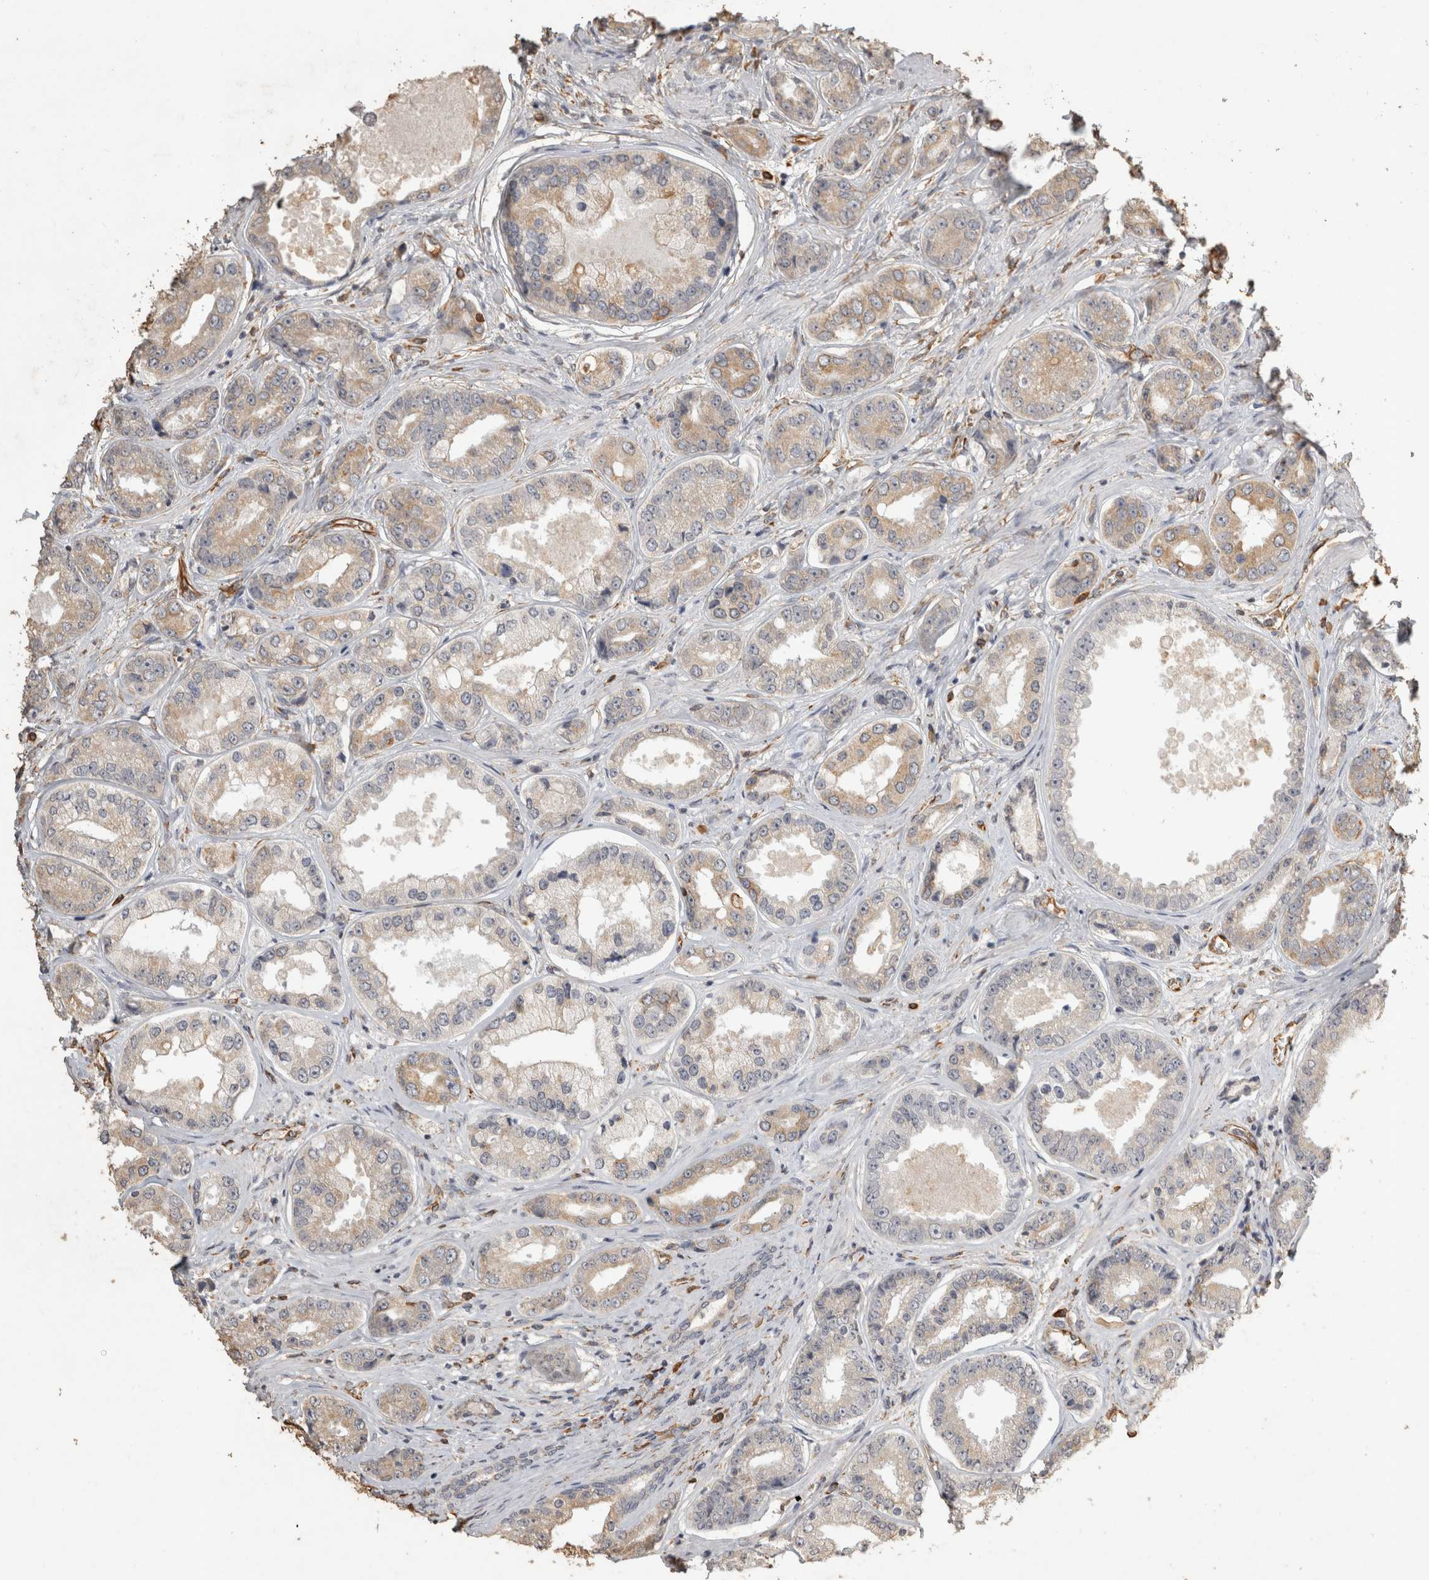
{"staining": {"intensity": "weak", "quantity": "25%-75%", "location": "cytoplasmic/membranous"}, "tissue": "prostate cancer", "cell_type": "Tumor cells", "image_type": "cancer", "snomed": [{"axis": "morphology", "description": "Adenocarcinoma, High grade"}, {"axis": "topography", "description": "Prostate"}], "caption": "A low amount of weak cytoplasmic/membranous staining is seen in about 25%-75% of tumor cells in prostate cancer tissue.", "gene": "REPS2", "patient": {"sex": "male", "age": 61}}